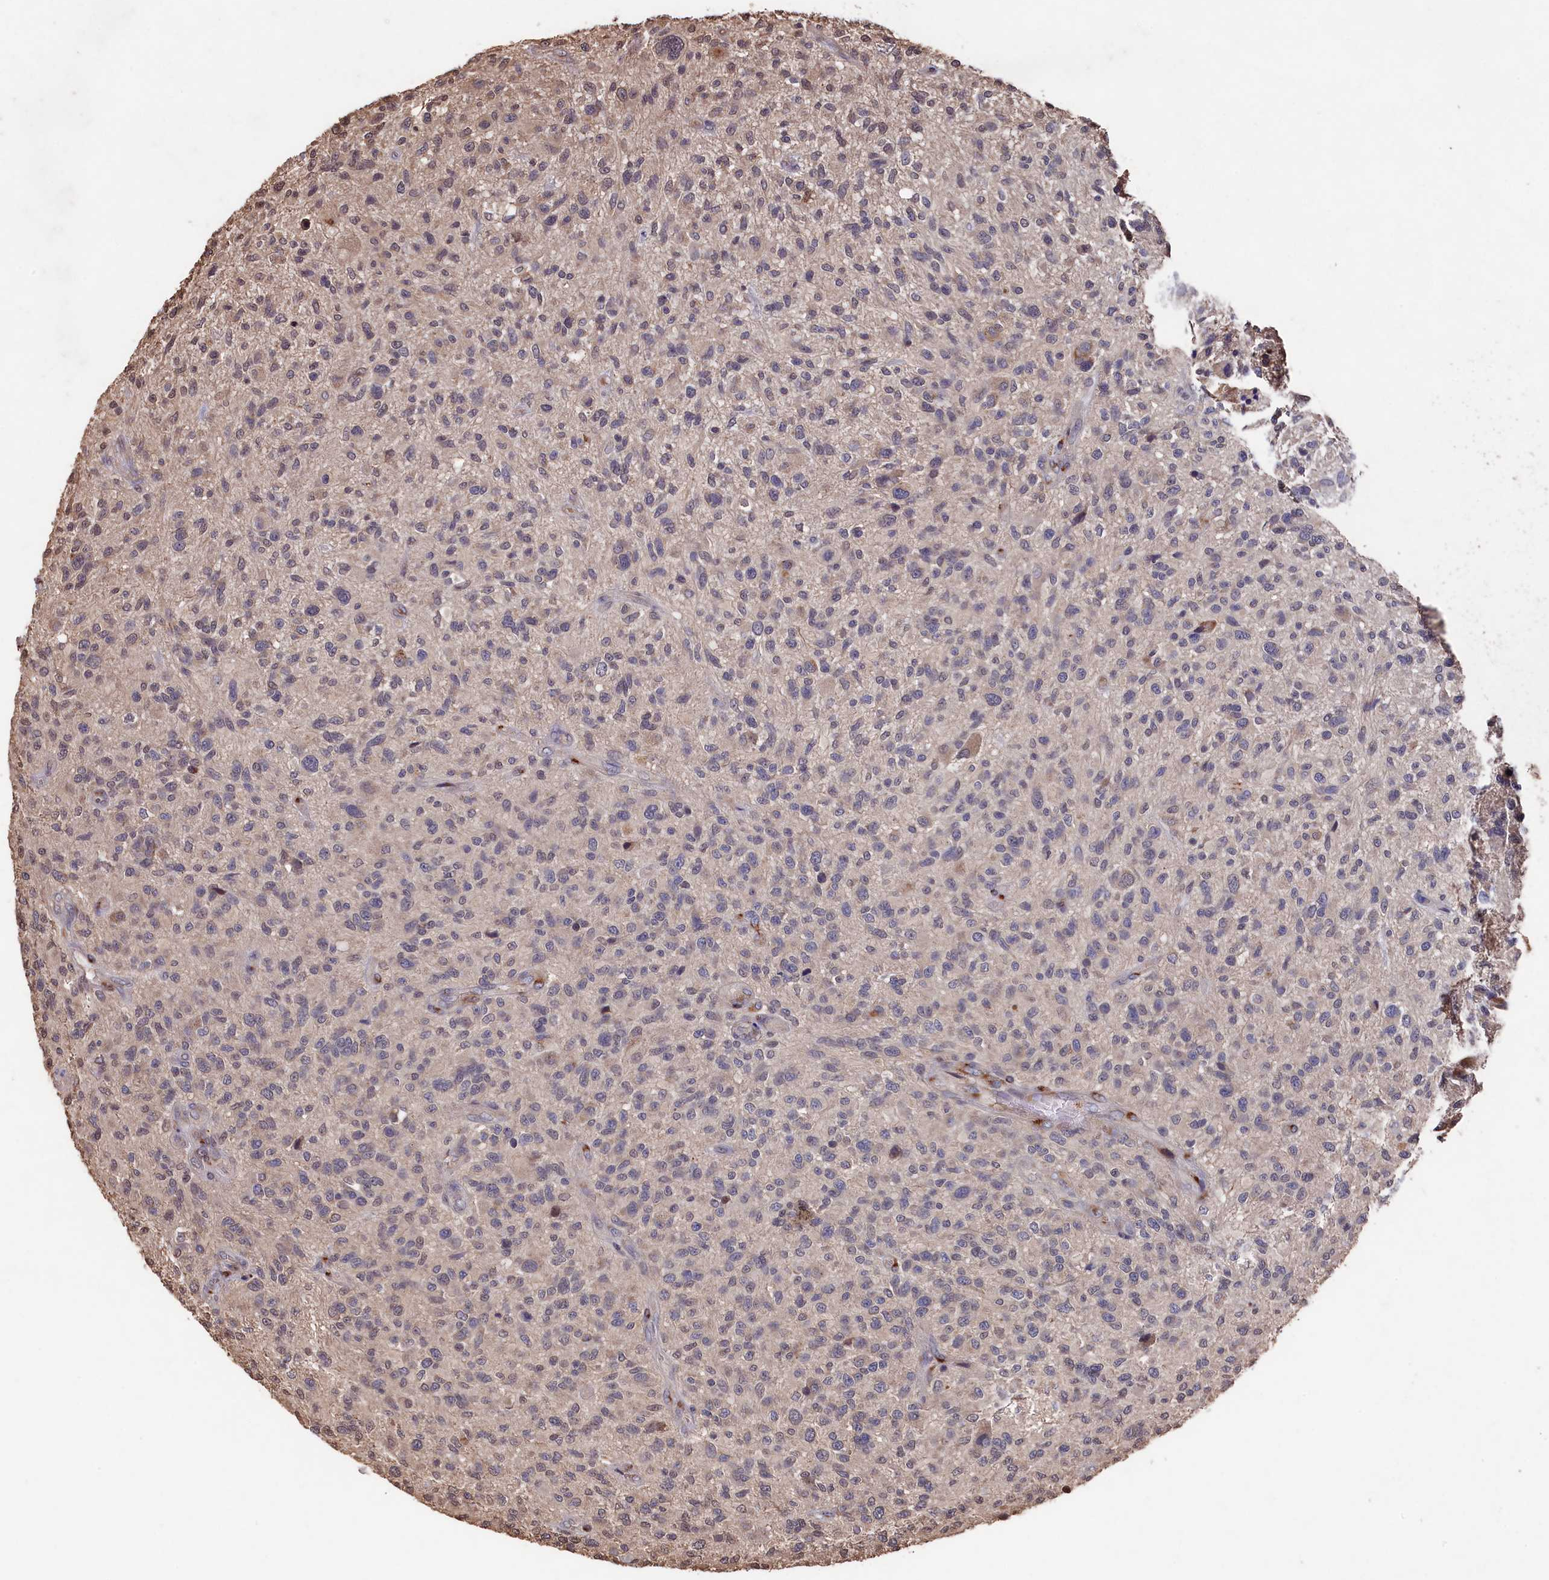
{"staining": {"intensity": "weak", "quantity": "25%-75%", "location": "cytoplasmic/membranous"}, "tissue": "glioma", "cell_type": "Tumor cells", "image_type": "cancer", "snomed": [{"axis": "morphology", "description": "Glioma, malignant, High grade"}, {"axis": "topography", "description": "Brain"}], "caption": "Immunohistochemical staining of human glioma exhibits weak cytoplasmic/membranous protein staining in about 25%-75% of tumor cells.", "gene": "NAA60", "patient": {"sex": "male", "age": 47}}